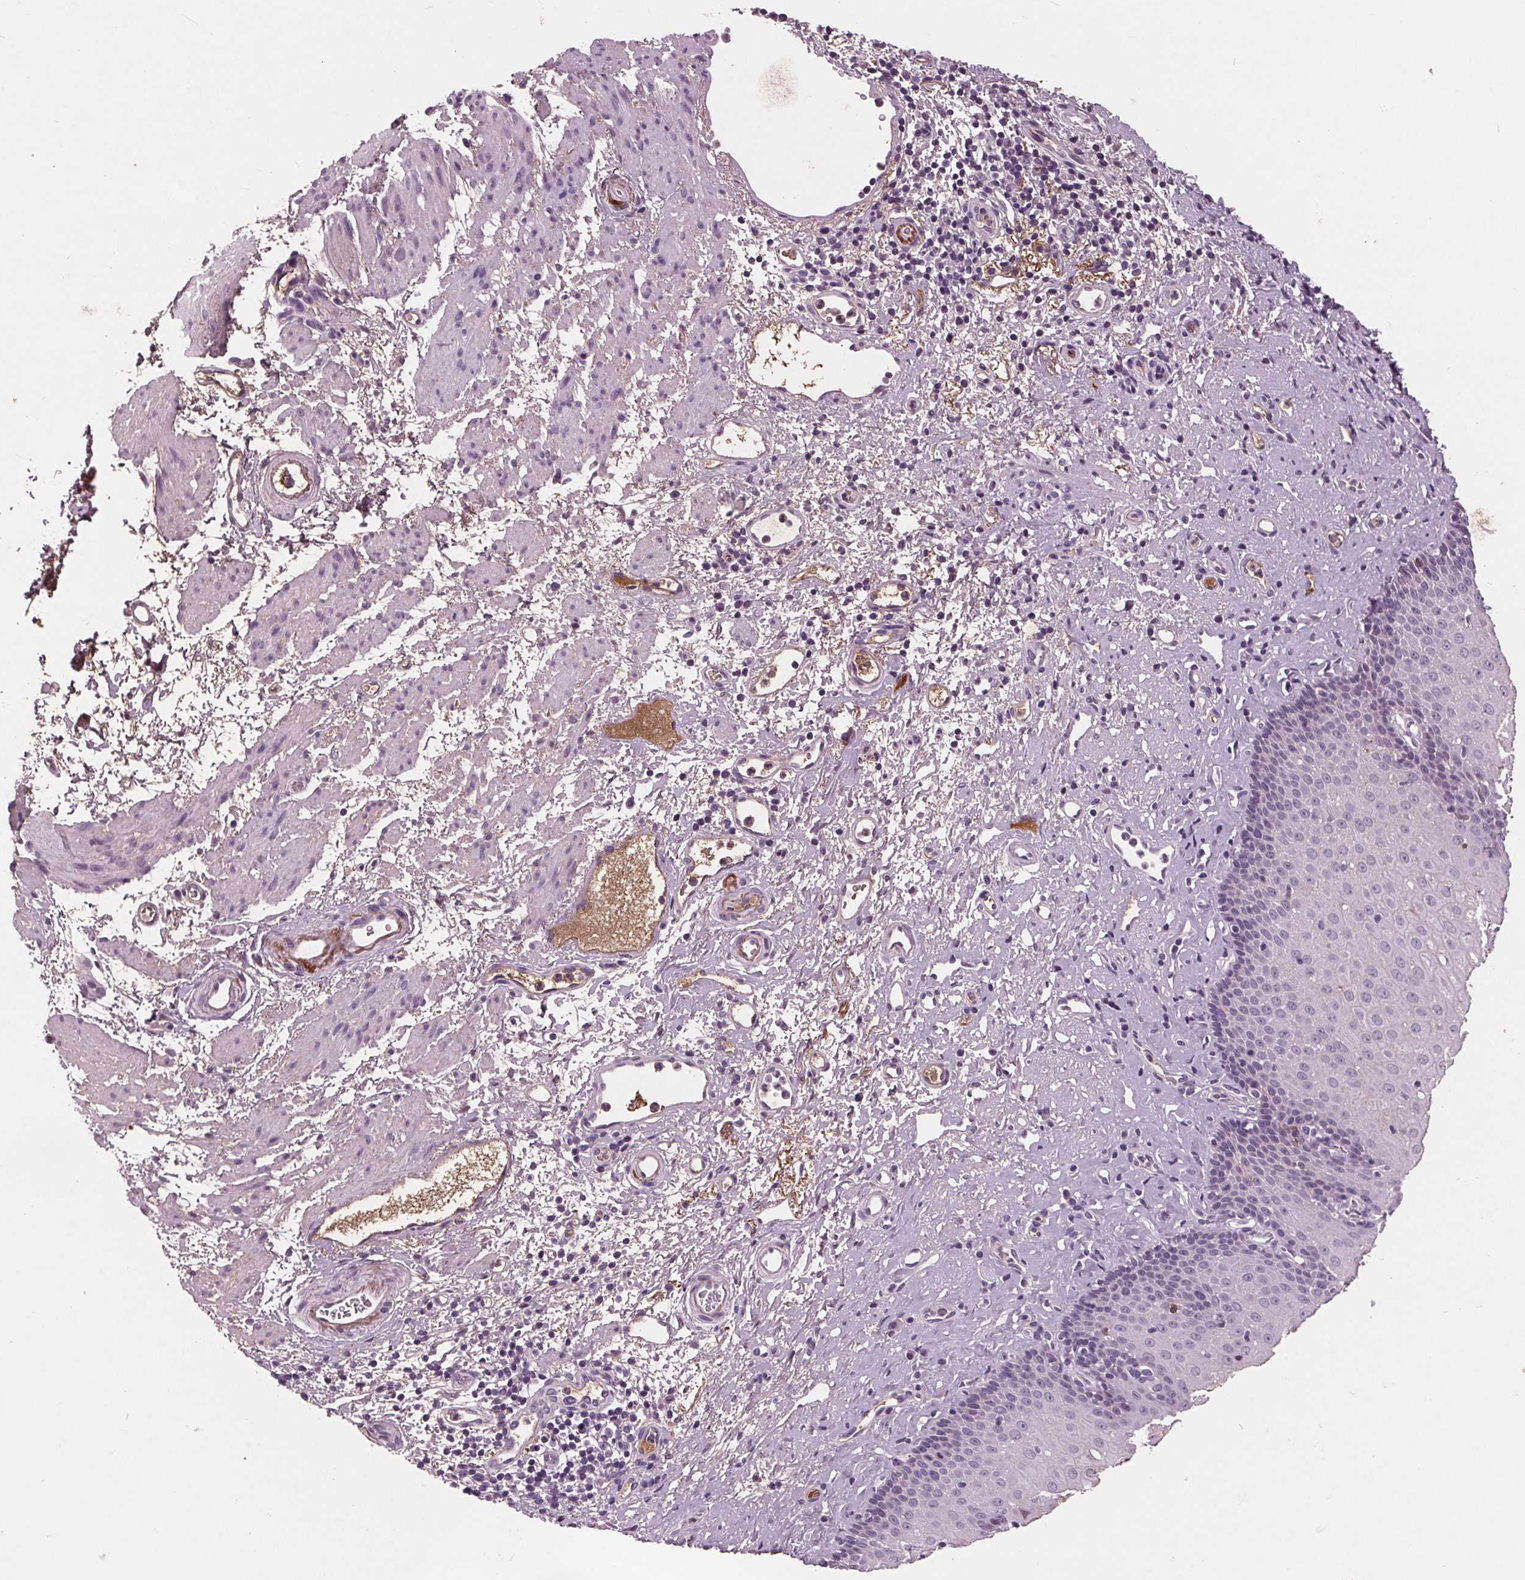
{"staining": {"intensity": "negative", "quantity": "none", "location": "none"}, "tissue": "esophagus", "cell_type": "Squamous epithelial cells", "image_type": "normal", "snomed": [{"axis": "morphology", "description": "Normal tissue, NOS"}, {"axis": "topography", "description": "Esophagus"}], "caption": "There is no significant staining in squamous epithelial cells of esophagus. (DAB (3,3'-diaminobenzidine) IHC with hematoxylin counter stain).", "gene": "C6", "patient": {"sex": "female", "age": 68}}